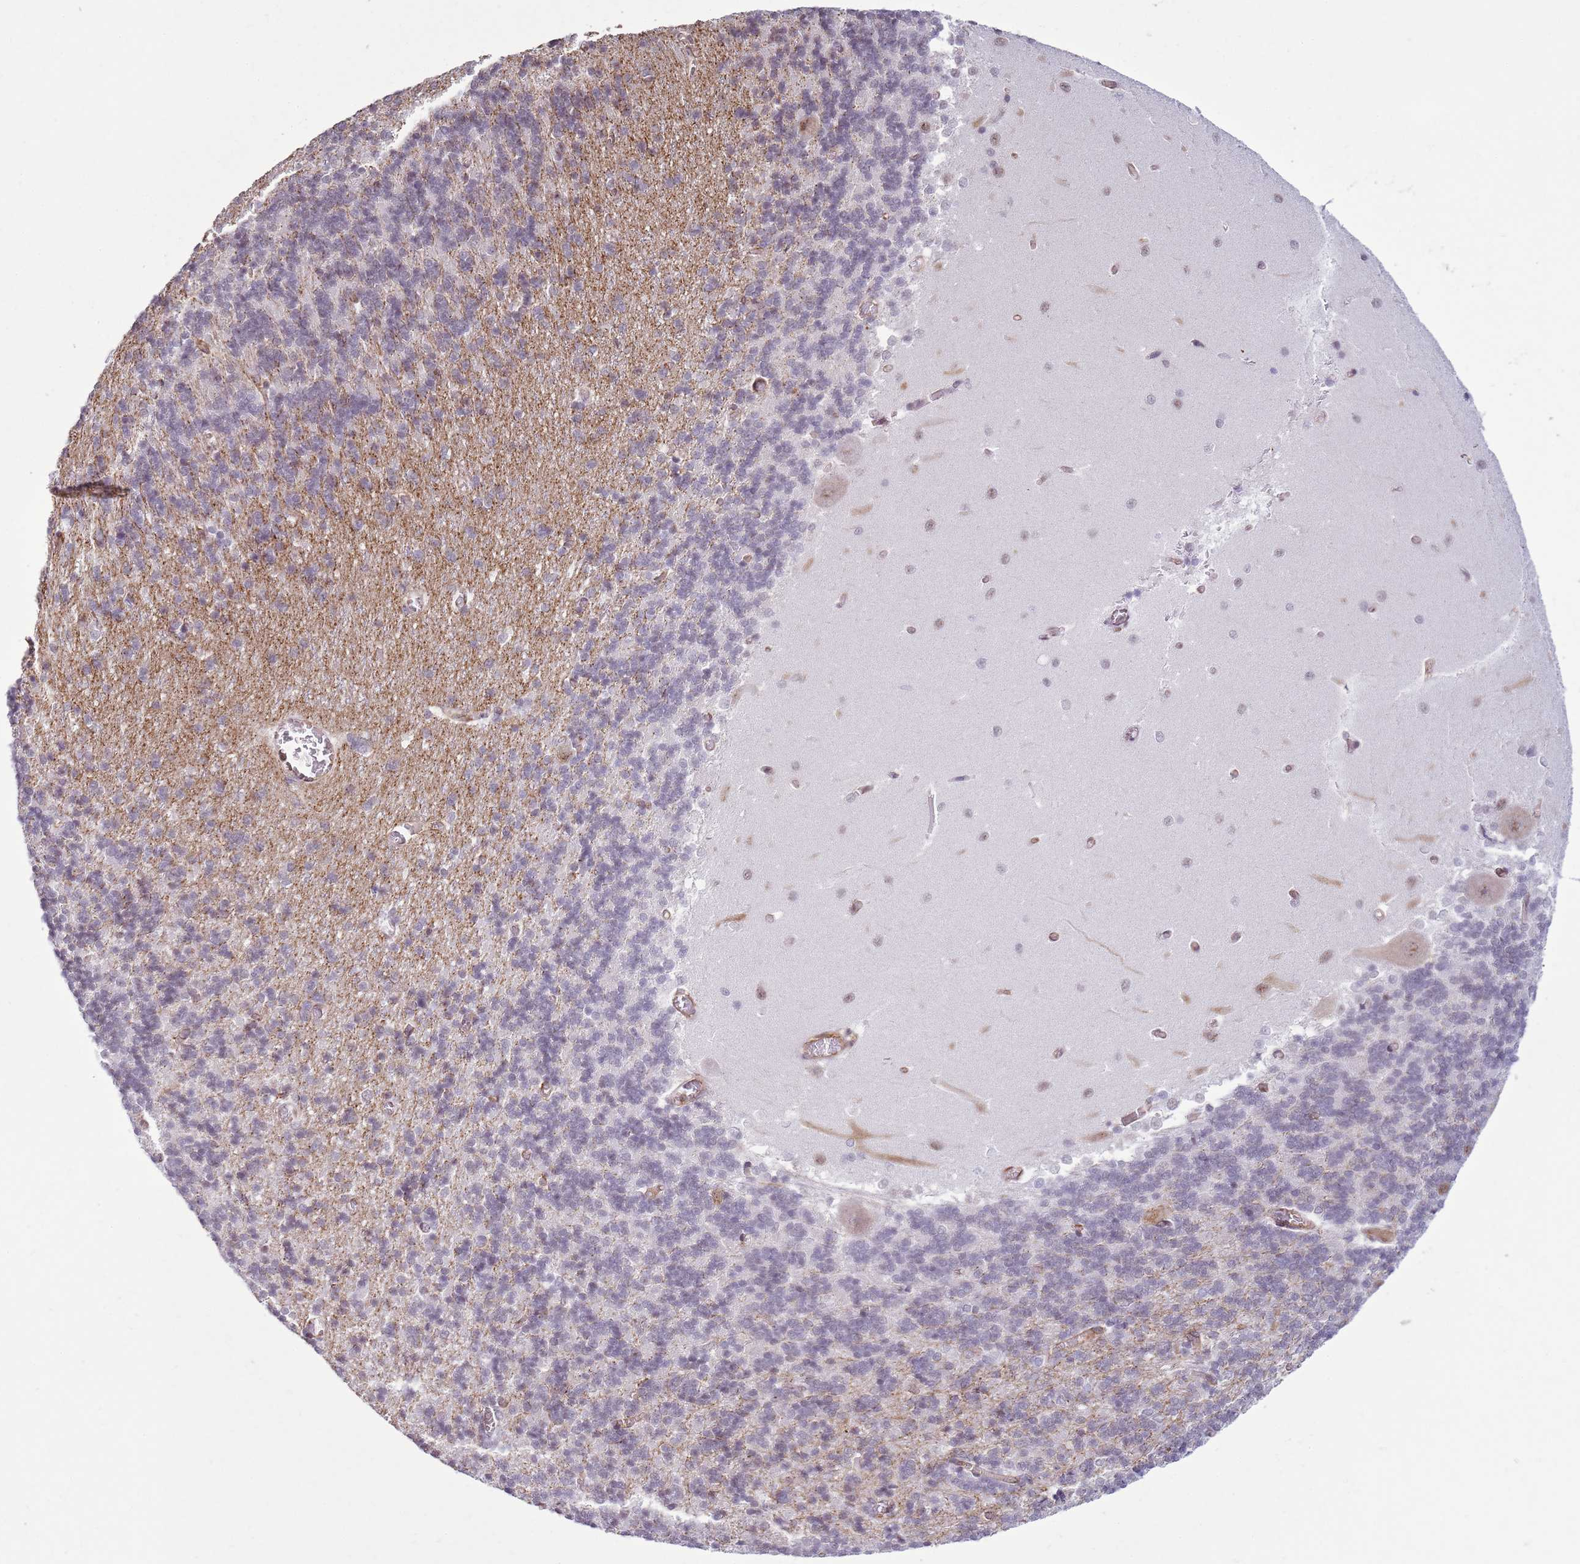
{"staining": {"intensity": "negative", "quantity": "none", "location": "none"}, "tissue": "cerebellum", "cell_type": "Cells in granular layer", "image_type": "normal", "snomed": [{"axis": "morphology", "description": "Normal tissue, NOS"}, {"axis": "topography", "description": "Cerebellum"}], "caption": "The histopathology image displays no staining of cells in granular layer in normal cerebellum. (DAB immunohistochemistry (IHC) with hematoxylin counter stain).", "gene": "GABRE", "patient": {"sex": "male", "age": 37}}